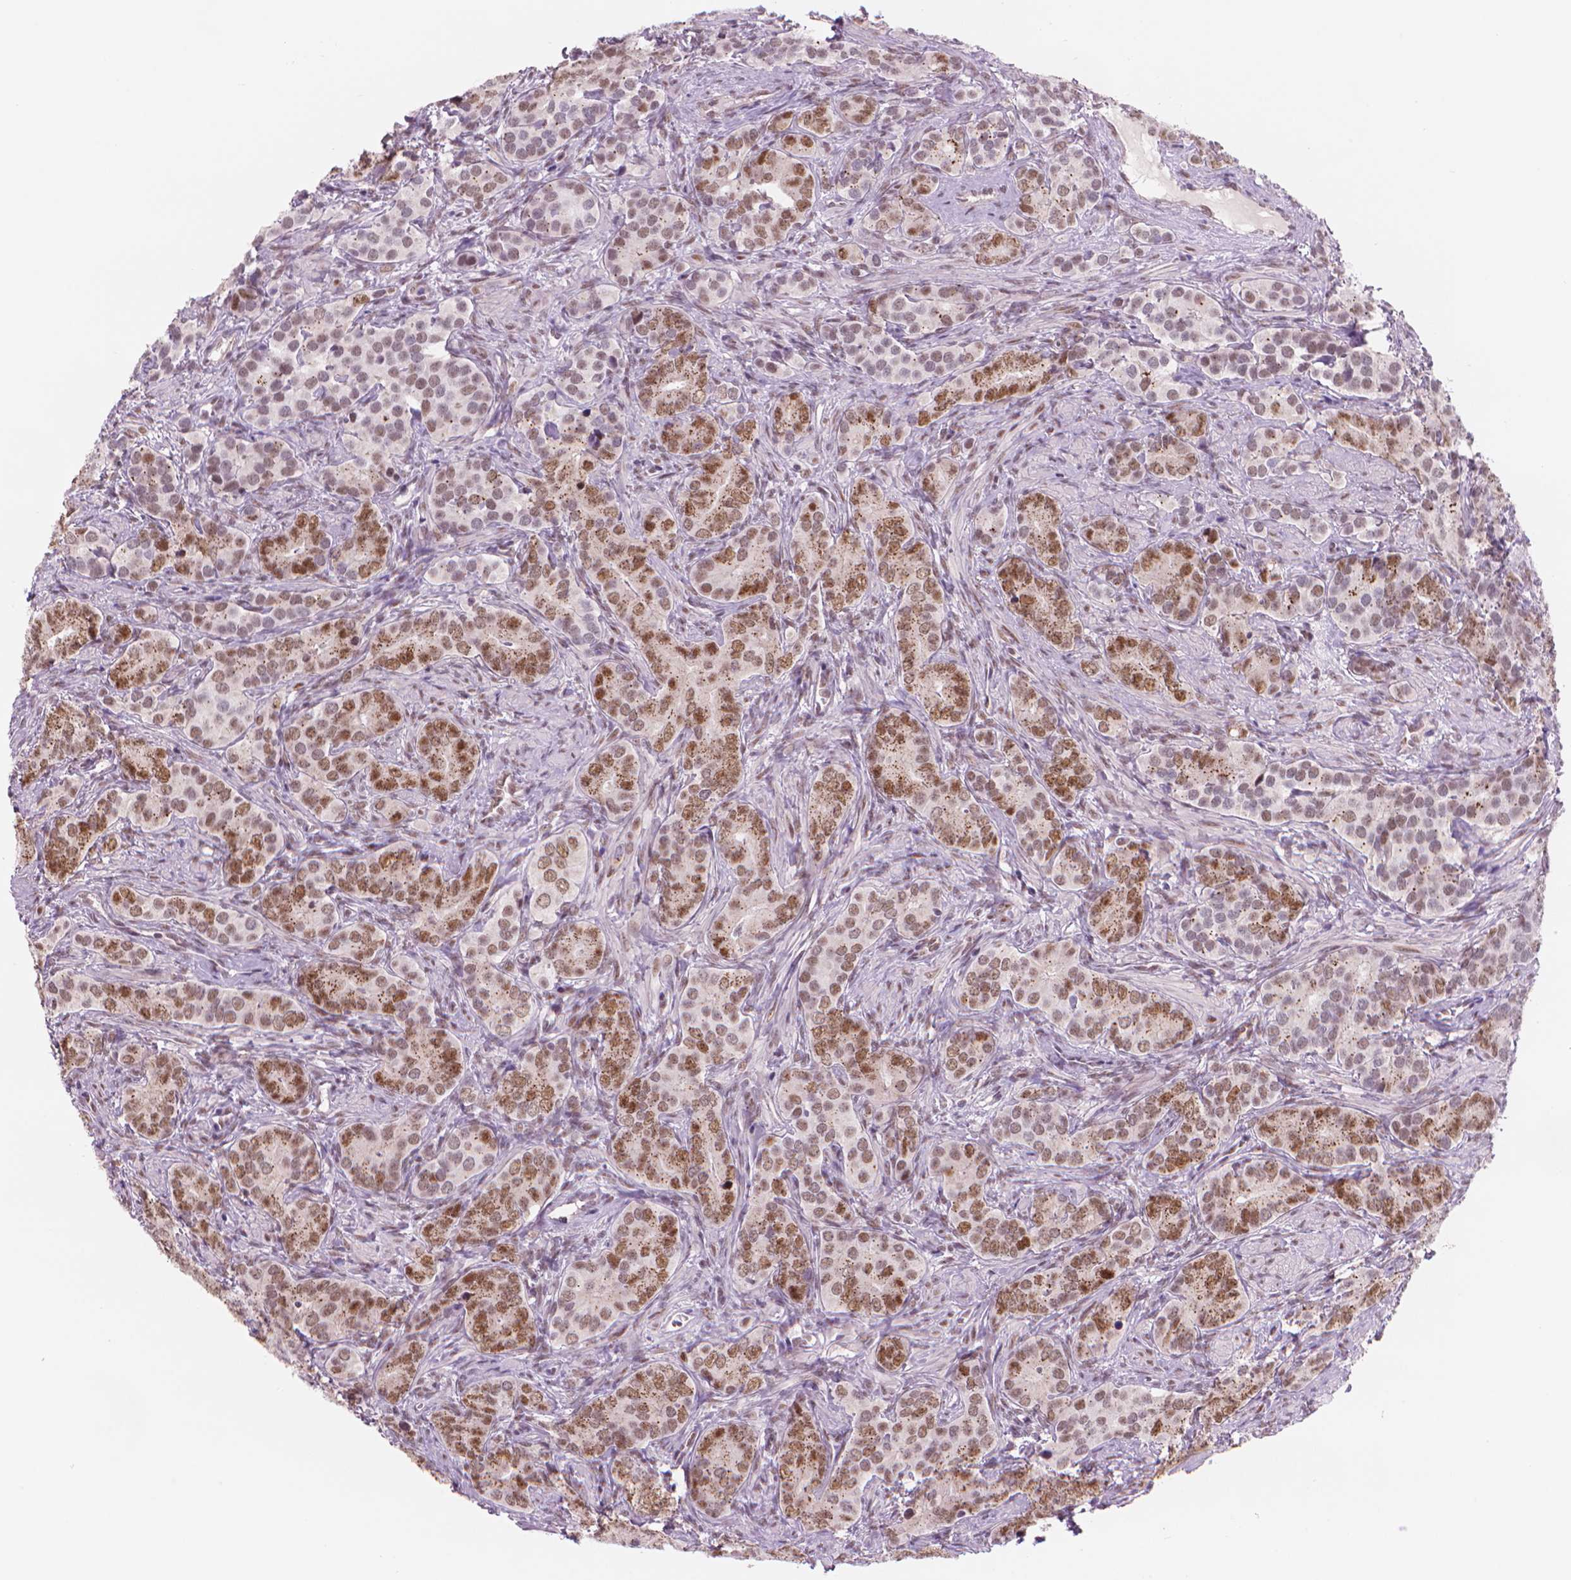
{"staining": {"intensity": "moderate", "quantity": "25%-75%", "location": "cytoplasmic/membranous,nuclear"}, "tissue": "prostate cancer", "cell_type": "Tumor cells", "image_type": "cancer", "snomed": [{"axis": "morphology", "description": "Adenocarcinoma, High grade"}, {"axis": "topography", "description": "Prostate"}], "caption": "Immunohistochemistry micrograph of neoplastic tissue: prostate cancer stained using immunohistochemistry shows medium levels of moderate protein expression localized specifically in the cytoplasmic/membranous and nuclear of tumor cells, appearing as a cytoplasmic/membranous and nuclear brown color.", "gene": "POLR3D", "patient": {"sex": "male", "age": 84}}